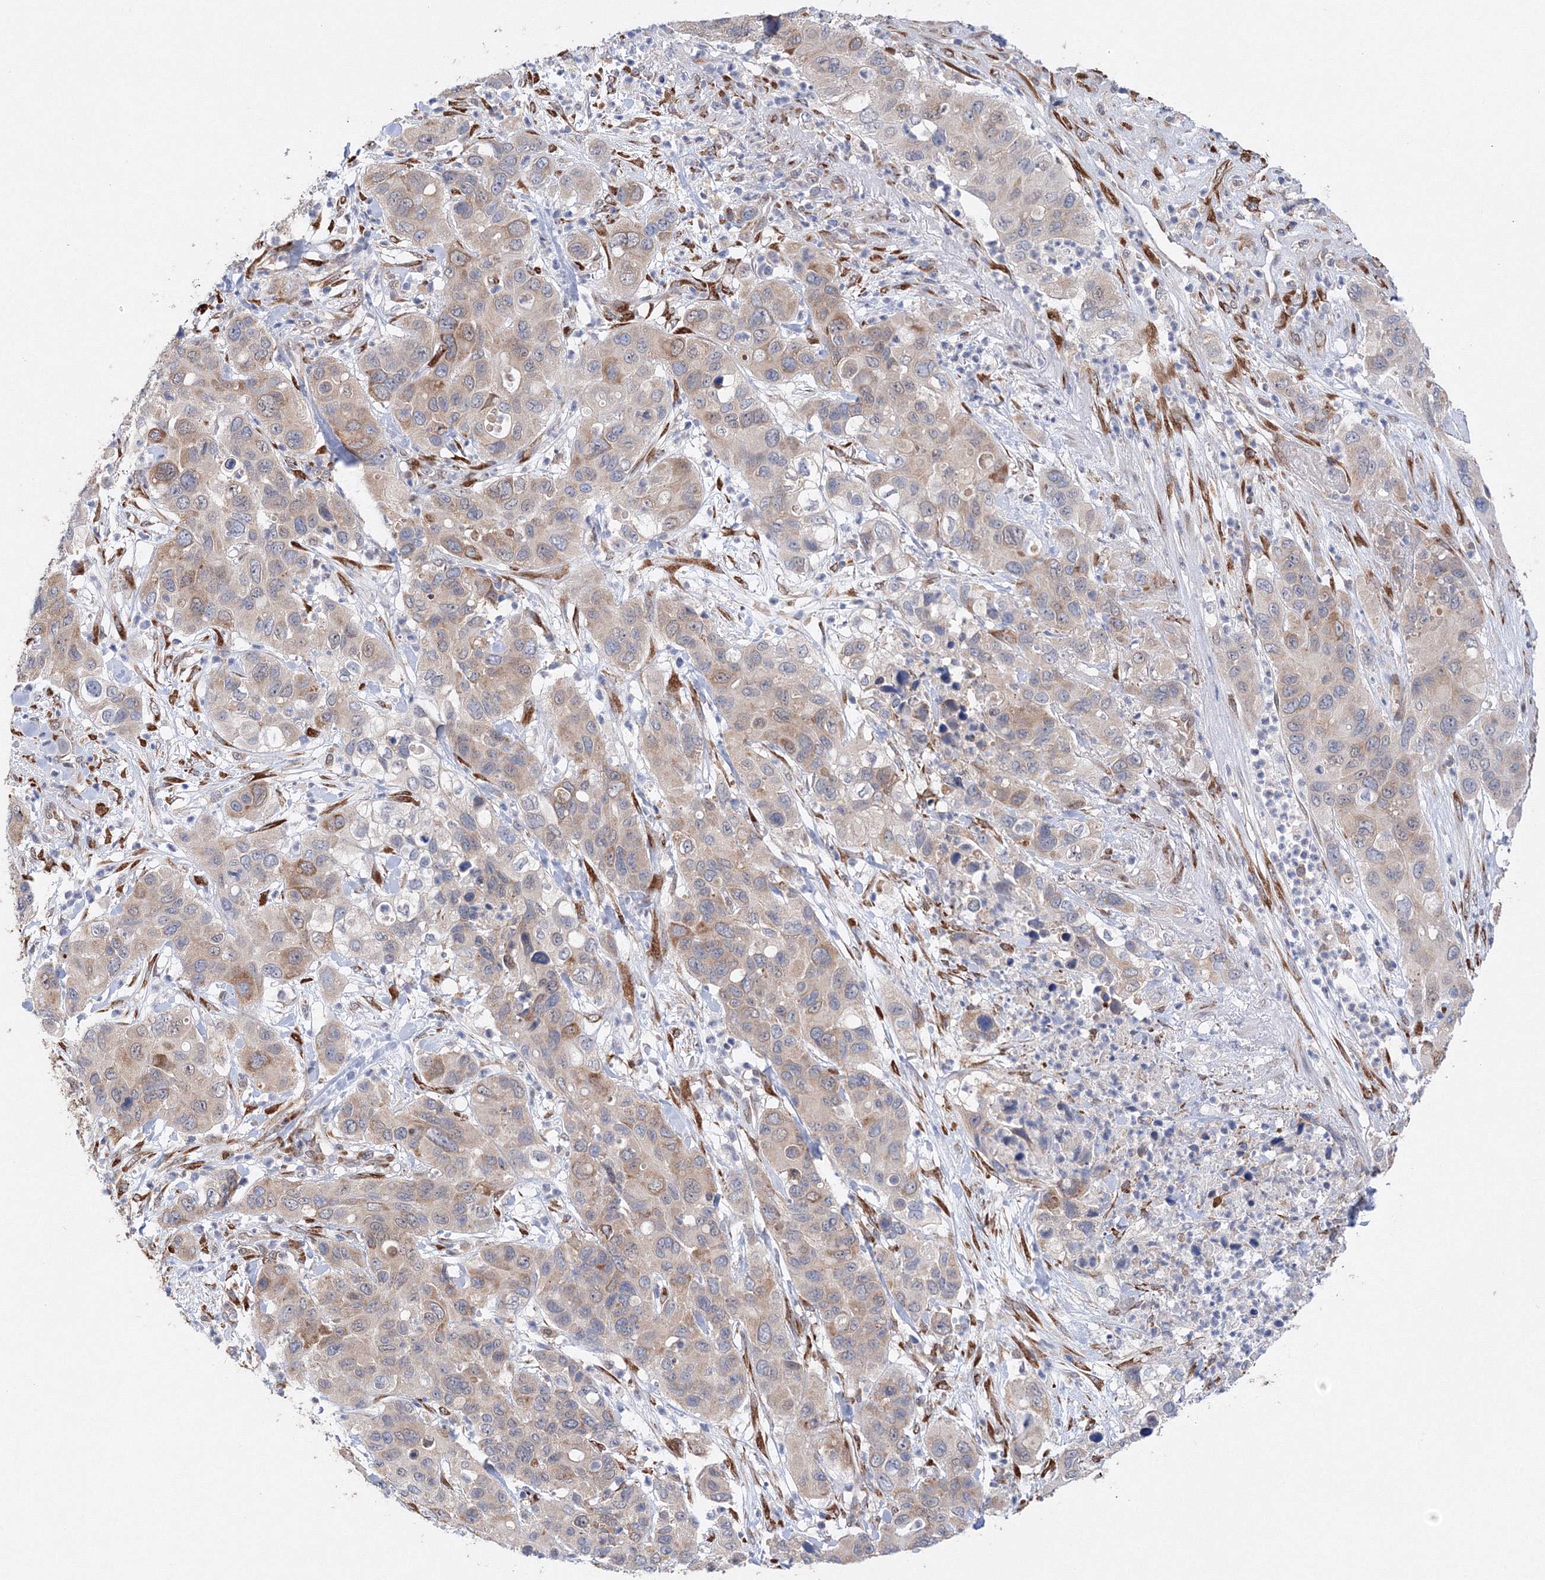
{"staining": {"intensity": "moderate", "quantity": "<25%", "location": "cytoplasmic/membranous"}, "tissue": "pancreatic cancer", "cell_type": "Tumor cells", "image_type": "cancer", "snomed": [{"axis": "morphology", "description": "Adenocarcinoma, NOS"}, {"axis": "topography", "description": "Pancreas"}], "caption": "A photomicrograph of pancreatic cancer stained for a protein reveals moderate cytoplasmic/membranous brown staining in tumor cells. The staining was performed using DAB (3,3'-diaminobenzidine) to visualize the protein expression in brown, while the nuclei were stained in blue with hematoxylin (Magnification: 20x).", "gene": "DIS3L2", "patient": {"sex": "female", "age": 71}}